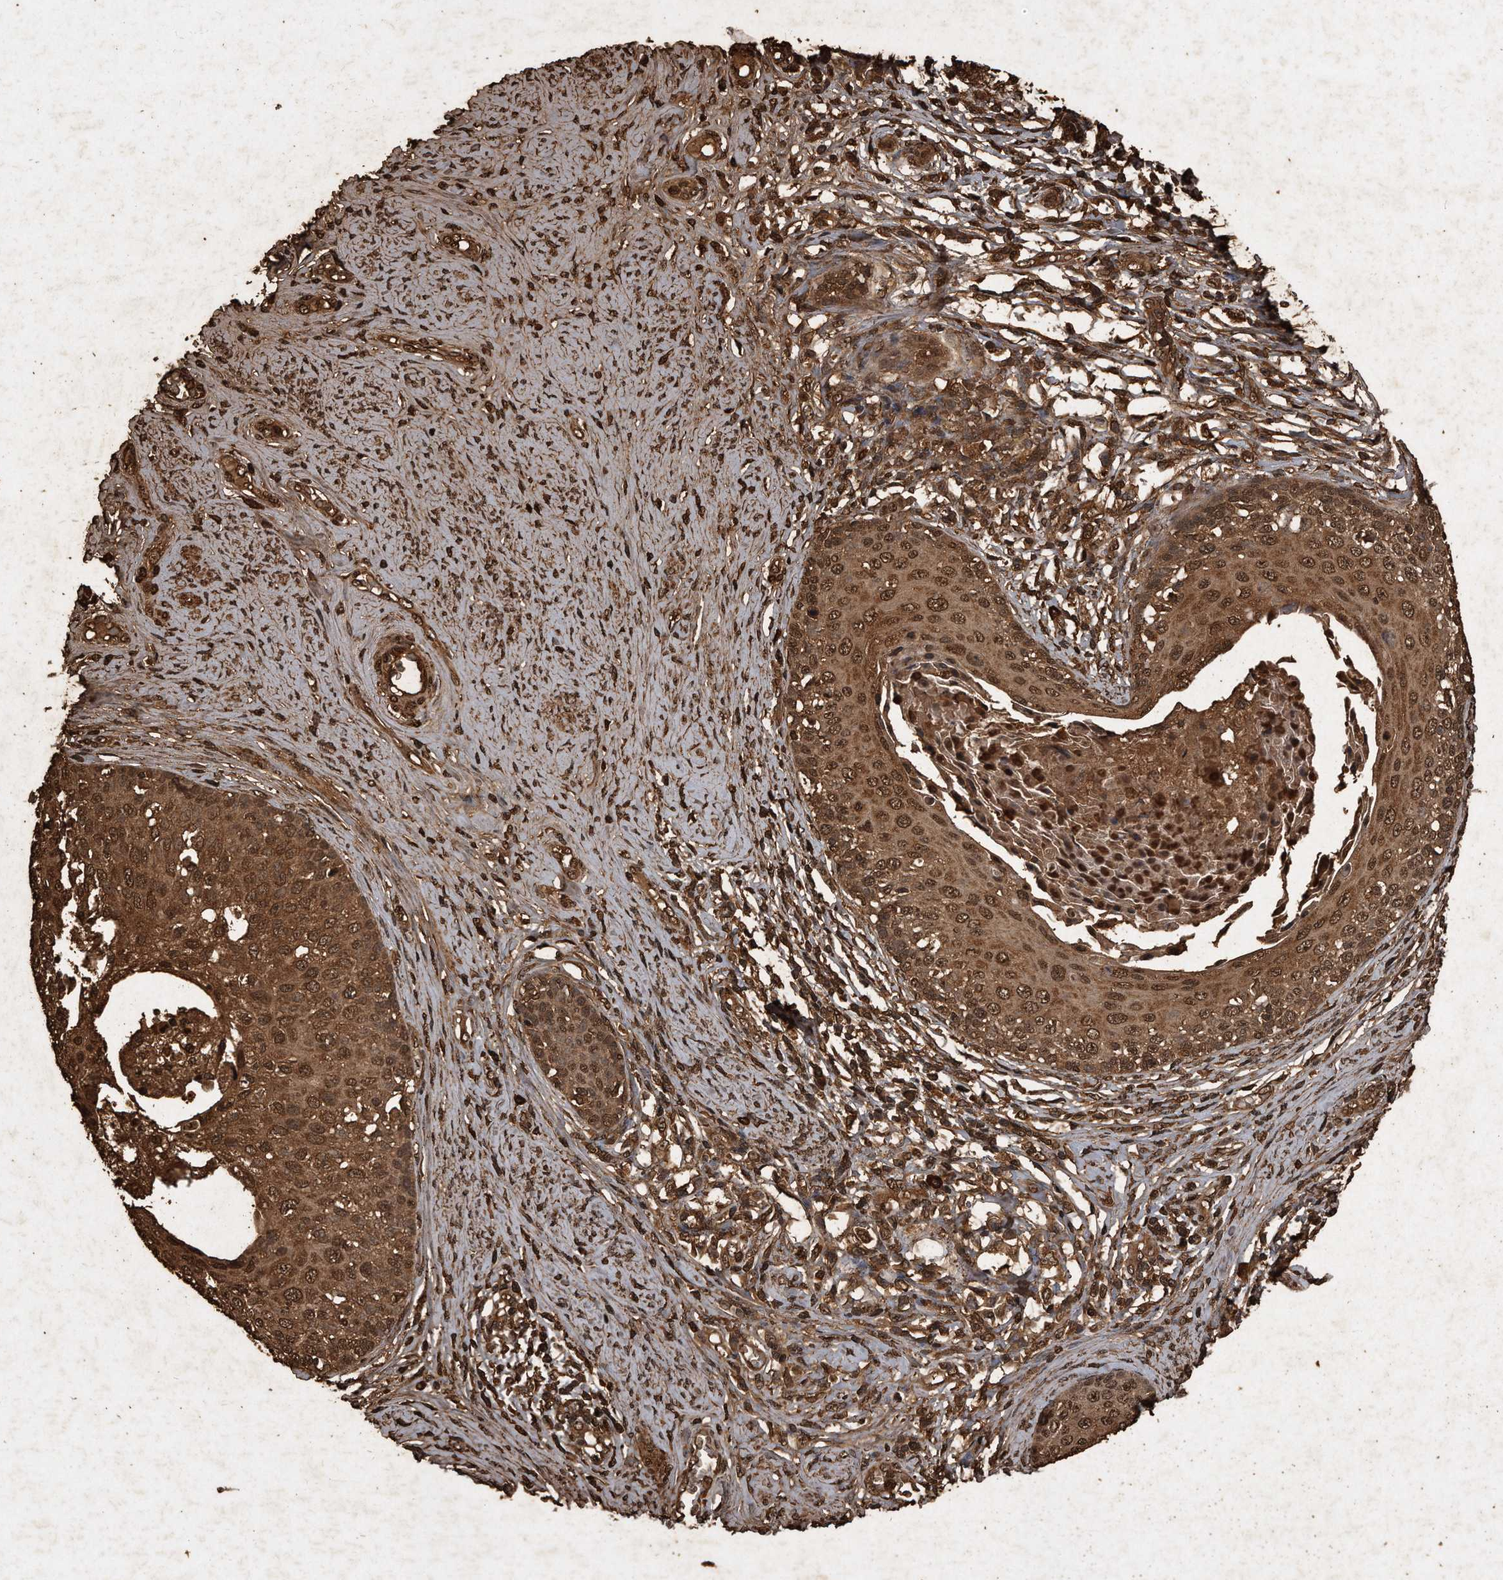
{"staining": {"intensity": "strong", "quantity": ">75%", "location": "cytoplasmic/membranous,nuclear"}, "tissue": "cervical cancer", "cell_type": "Tumor cells", "image_type": "cancer", "snomed": [{"axis": "morphology", "description": "Squamous cell carcinoma, NOS"}, {"axis": "morphology", "description": "Adenocarcinoma, NOS"}, {"axis": "topography", "description": "Cervix"}], "caption": "Immunohistochemistry (DAB (3,3'-diaminobenzidine)) staining of human adenocarcinoma (cervical) displays strong cytoplasmic/membranous and nuclear protein expression in about >75% of tumor cells. (IHC, brightfield microscopy, high magnification).", "gene": "CFLAR", "patient": {"sex": "female", "age": 52}}